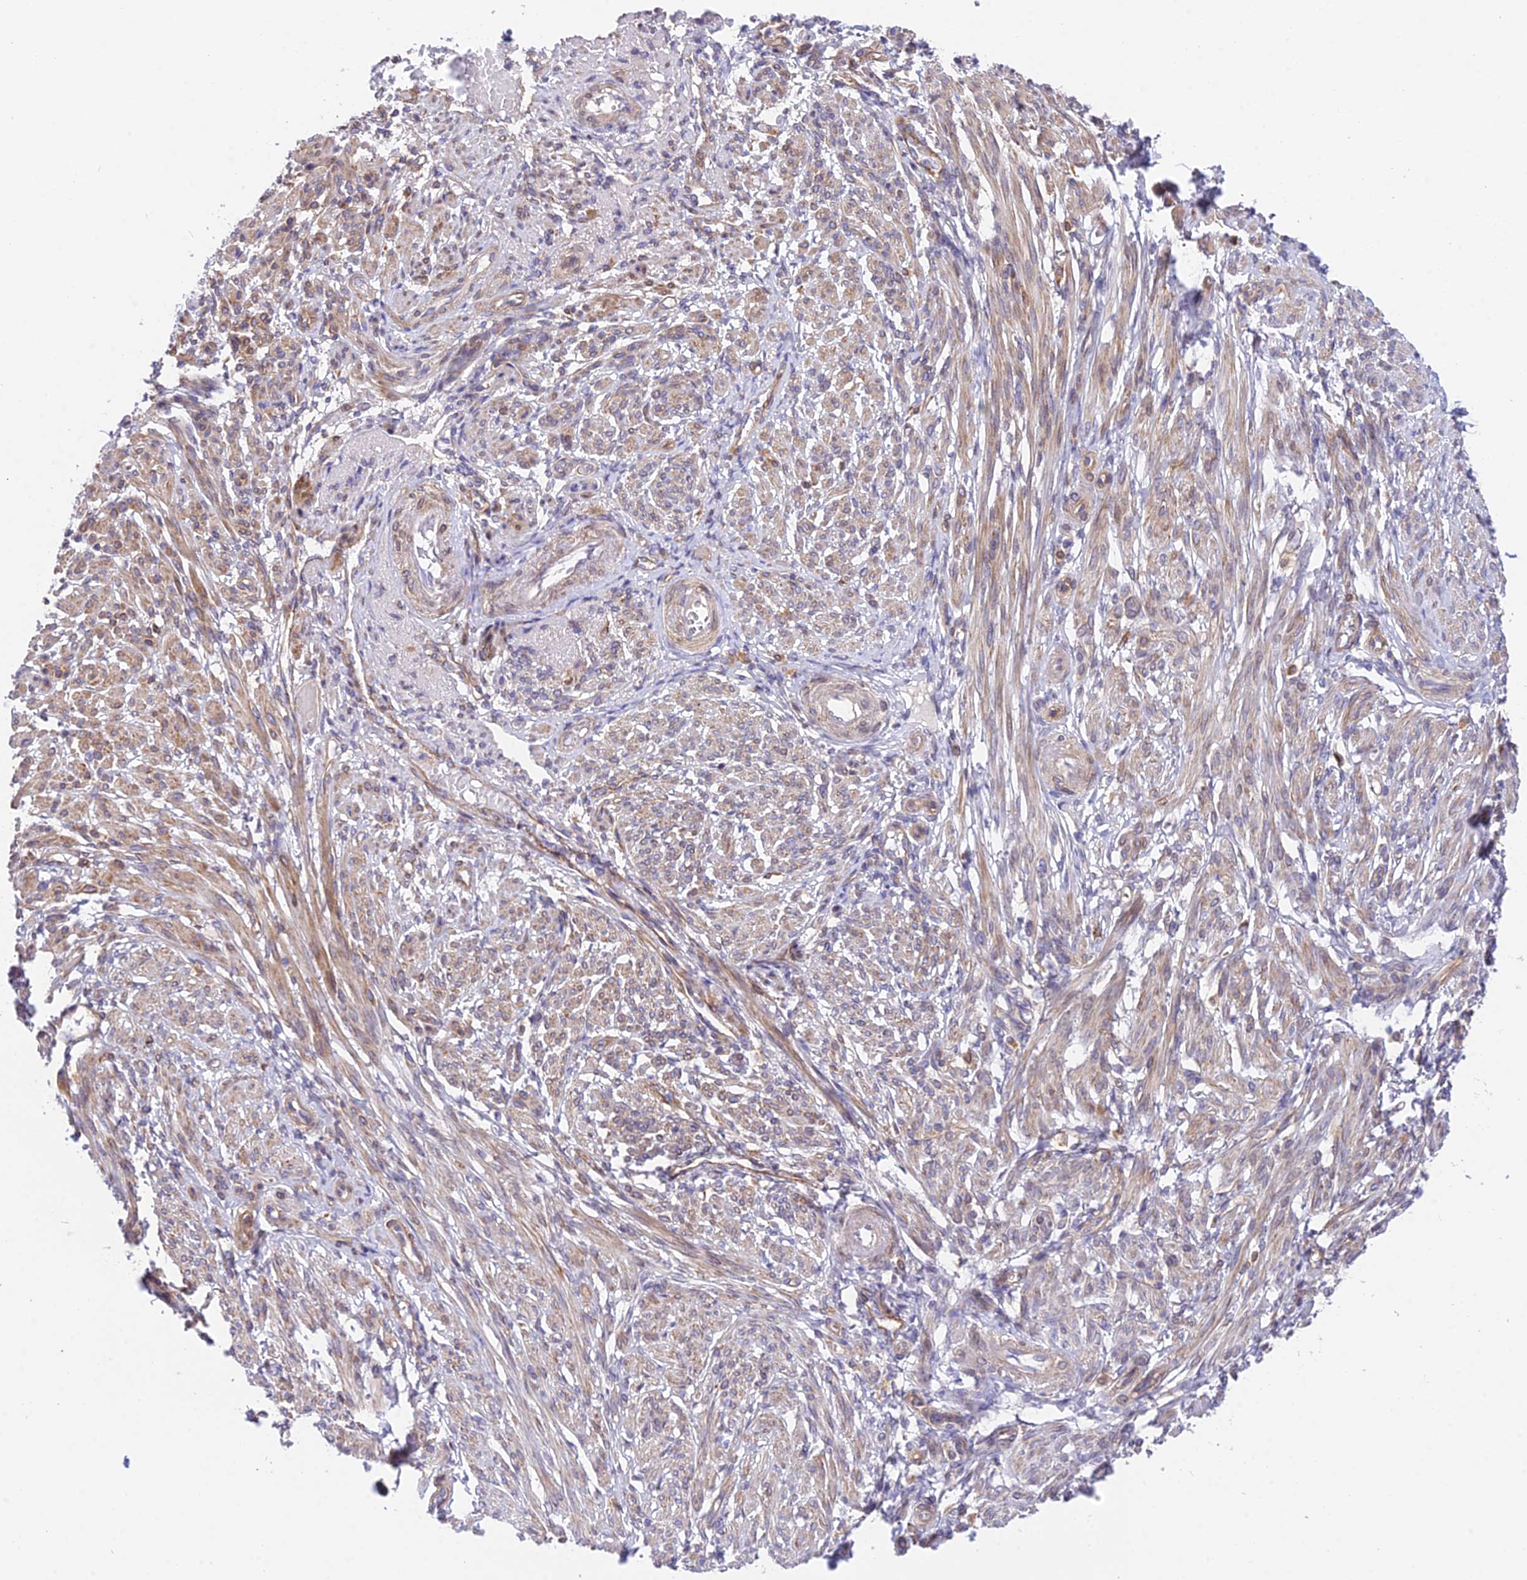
{"staining": {"intensity": "moderate", "quantity": ">75%", "location": "cytoplasmic/membranous"}, "tissue": "smooth muscle", "cell_type": "Smooth muscle cells", "image_type": "normal", "snomed": [{"axis": "morphology", "description": "Normal tissue, NOS"}, {"axis": "topography", "description": "Smooth muscle"}], "caption": "The image reveals immunohistochemical staining of normal smooth muscle. There is moderate cytoplasmic/membranous positivity is appreciated in approximately >75% of smooth muscle cells. The staining is performed using DAB (3,3'-diaminobenzidine) brown chromogen to label protein expression. The nuclei are counter-stained blue using hematoxylin.", "gene": "TRIM43B", "patient": {"sex": "female", "age": 39}}